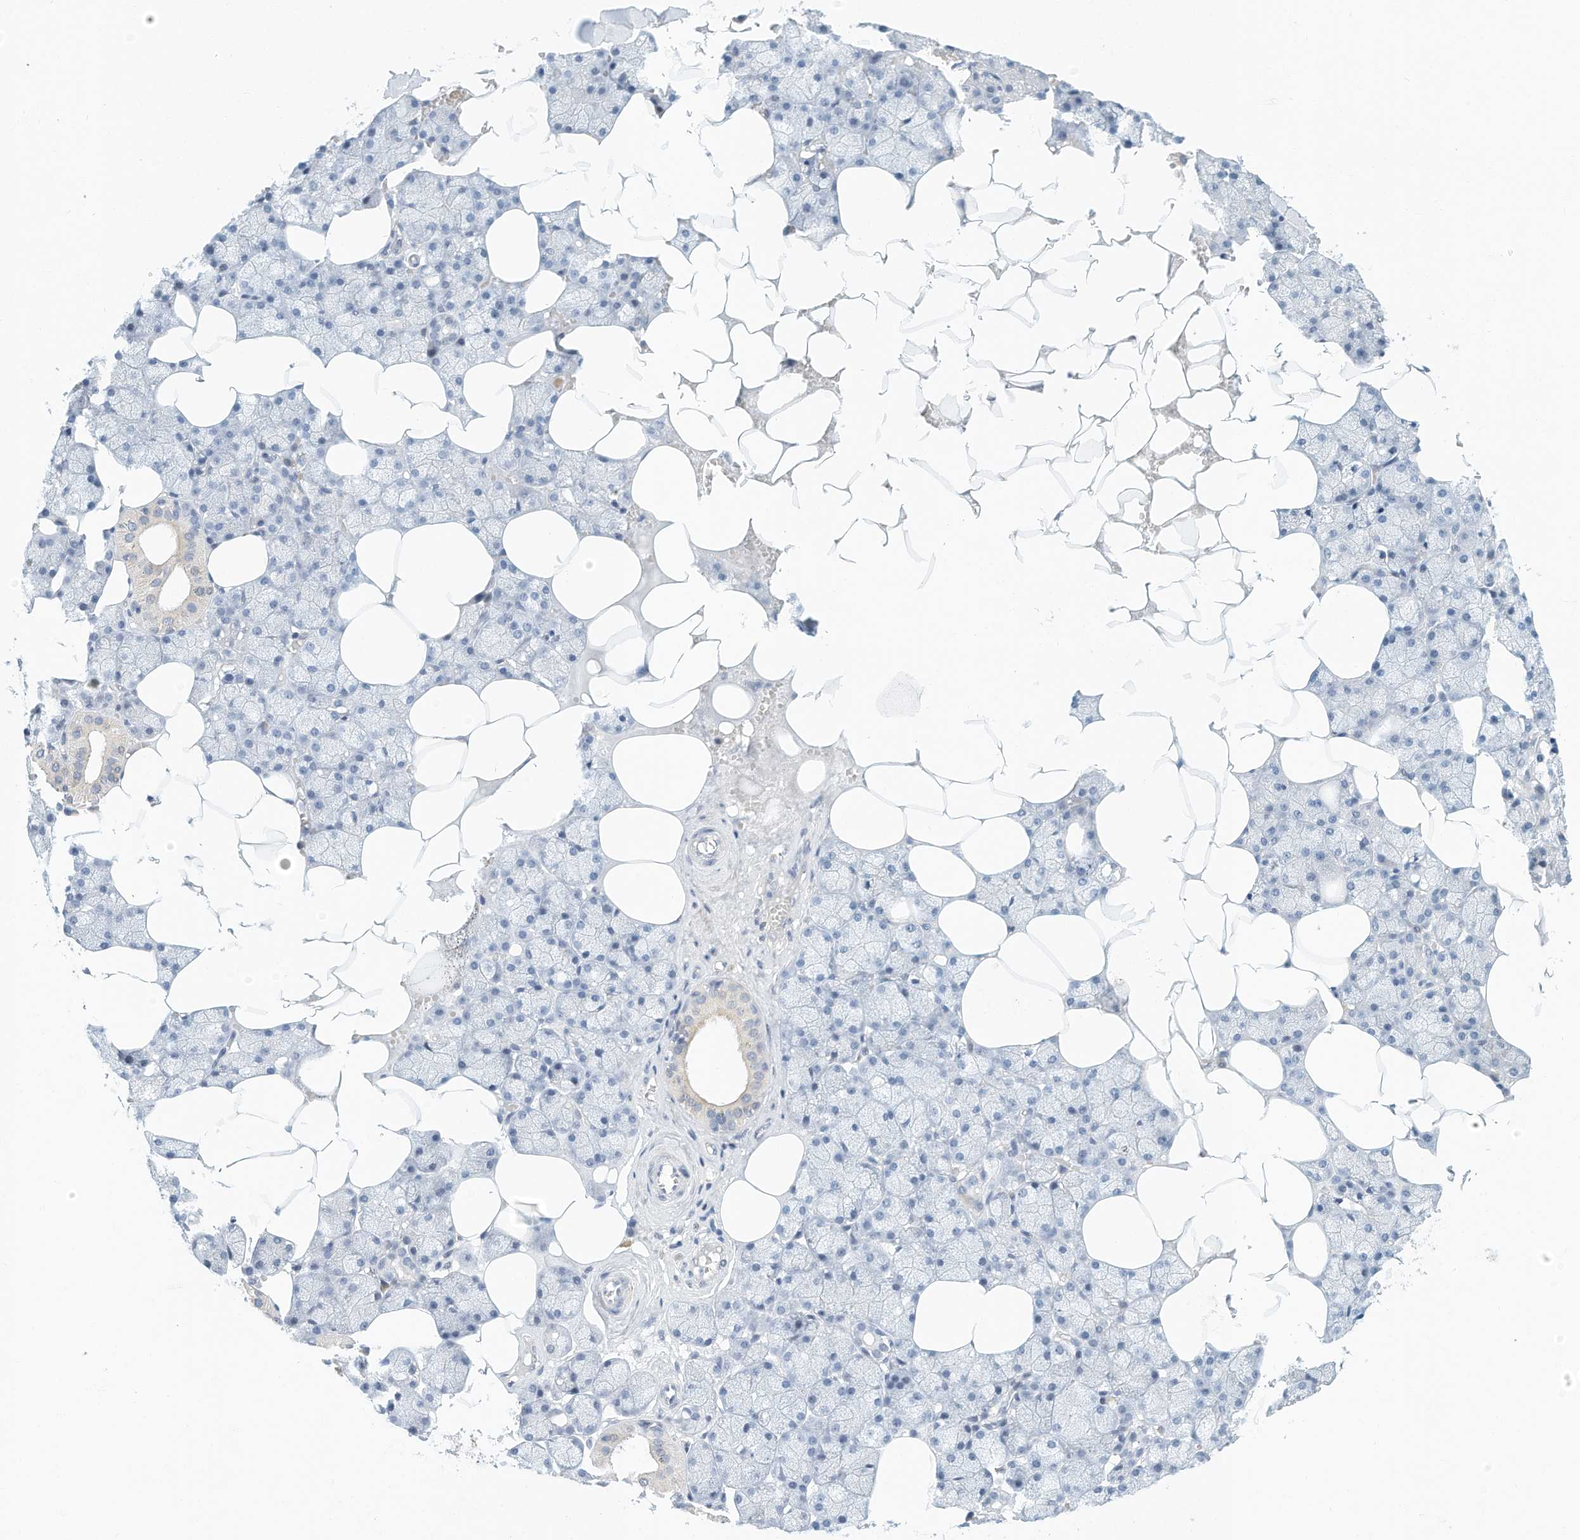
{"staining": {"intensity": "negative", "quantity": "none", "location": "none"}, "tissue": "salivary gland", "cell_type": "Glandular cells", "image_type": "normal", "snomed": [{"axis": "morphology", "description": "Normal tissue, NOS"}, {"axis": "topography", "description": "Salivary gland"}], "caption": "The immunohistochemistry image has no significant positivity in glandular cells of salivary gland.", "gene": "ARHGAP28", "patient": {"sex": "male", "age": 62}}